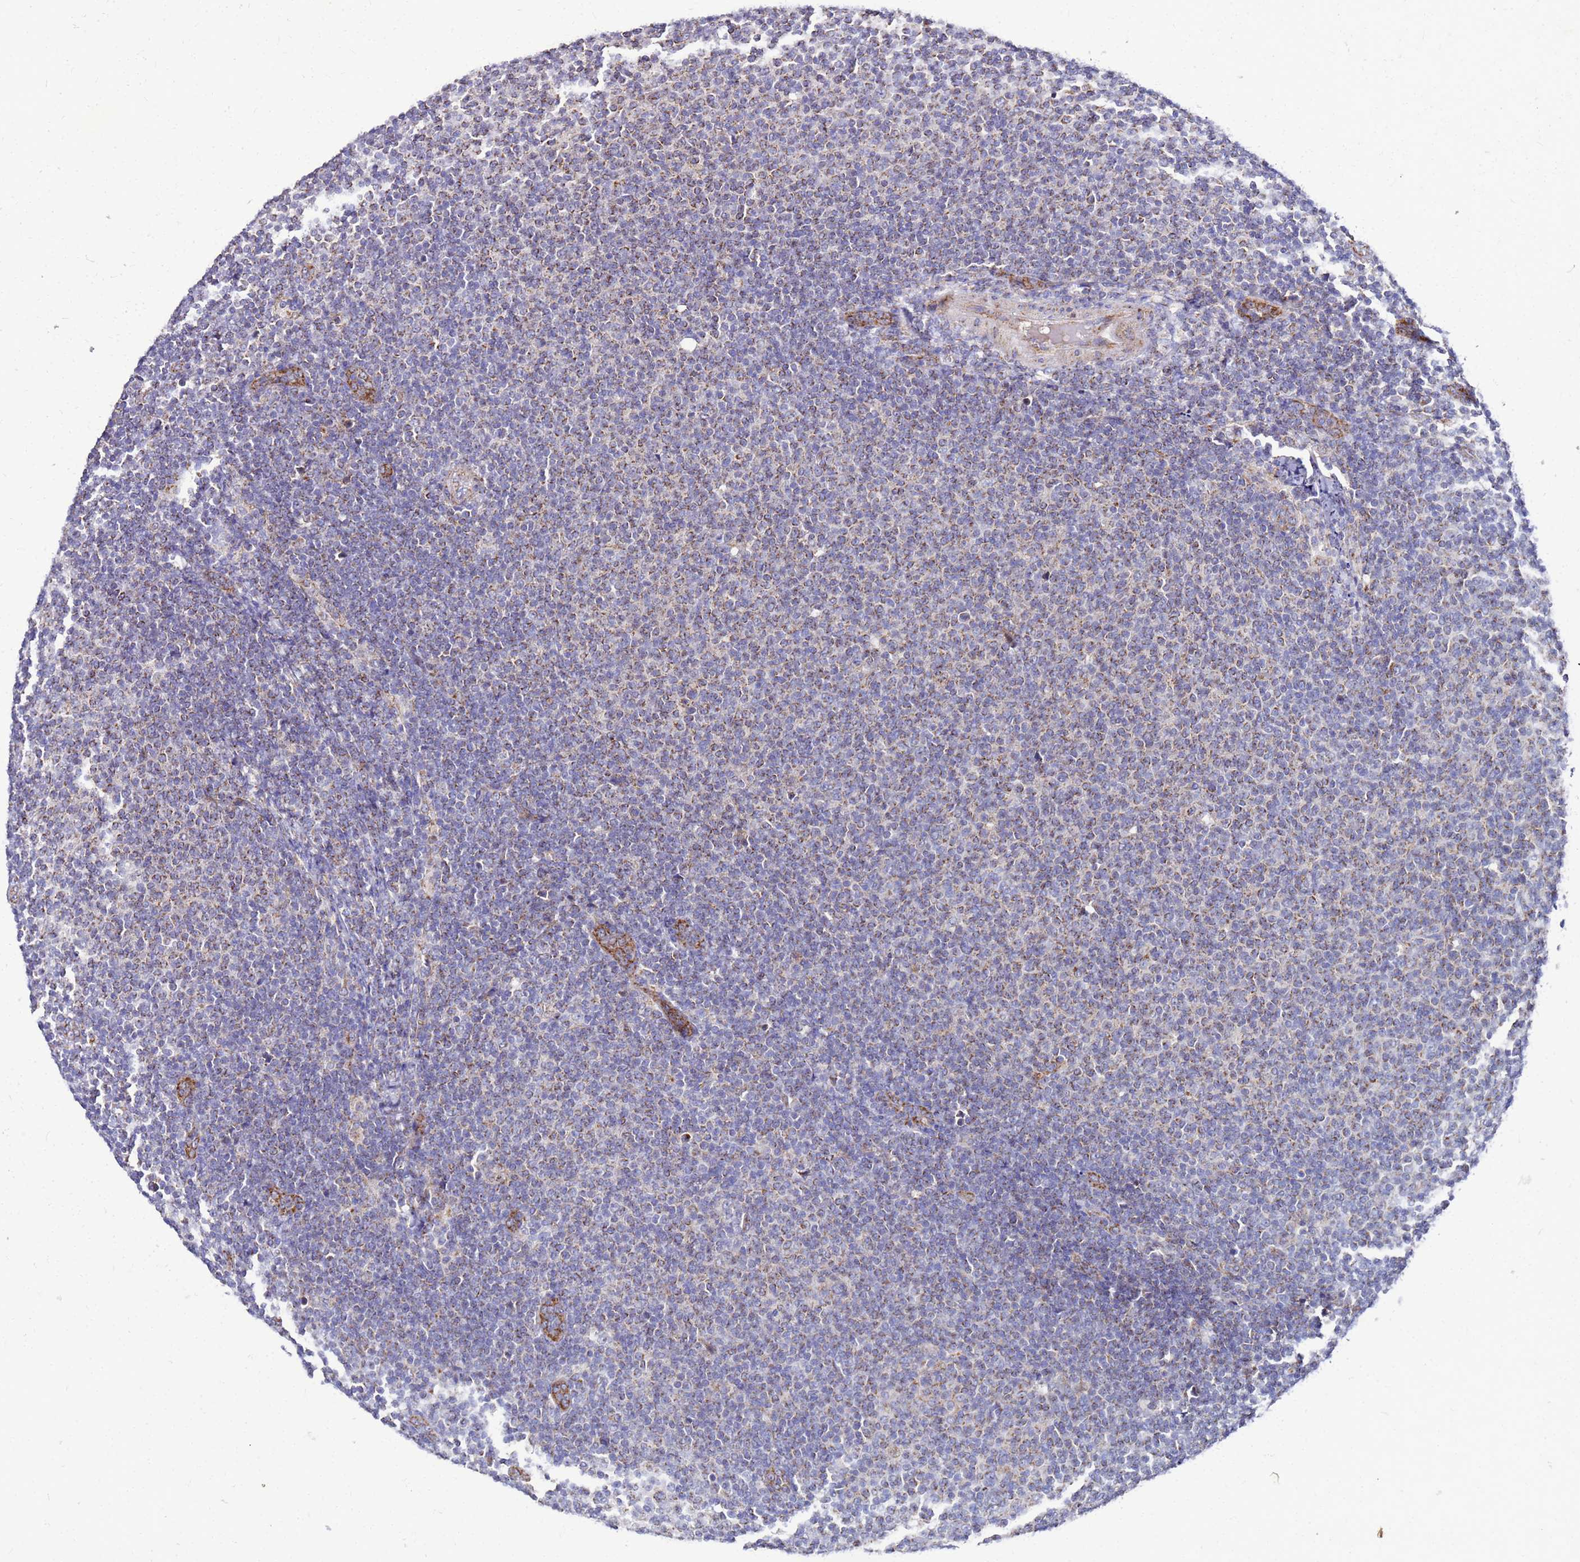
{"staining": {"intensity": "moderate", "quantity": ">75%", "location": "cytoplasmic/membranous"}, "tissue": "lymphoma", "cell_type": "Tumor cells", "image_type": "cancer", "snomed": [{"axis": "morphology", "description": "Malignant lymphoma, non-Hodgkin's type, Low grade"}, {"axis": "topography", "description": "Lymph node"}], "caption": "A brown stain labels moderate cytoplasmic/membranous positivity of a protein in low-grade malignant lymphoma, non-Hodgkin's type tumor cells.", "gene": "FAHD2A", "patient": {"sex": "male", "age": 66}}